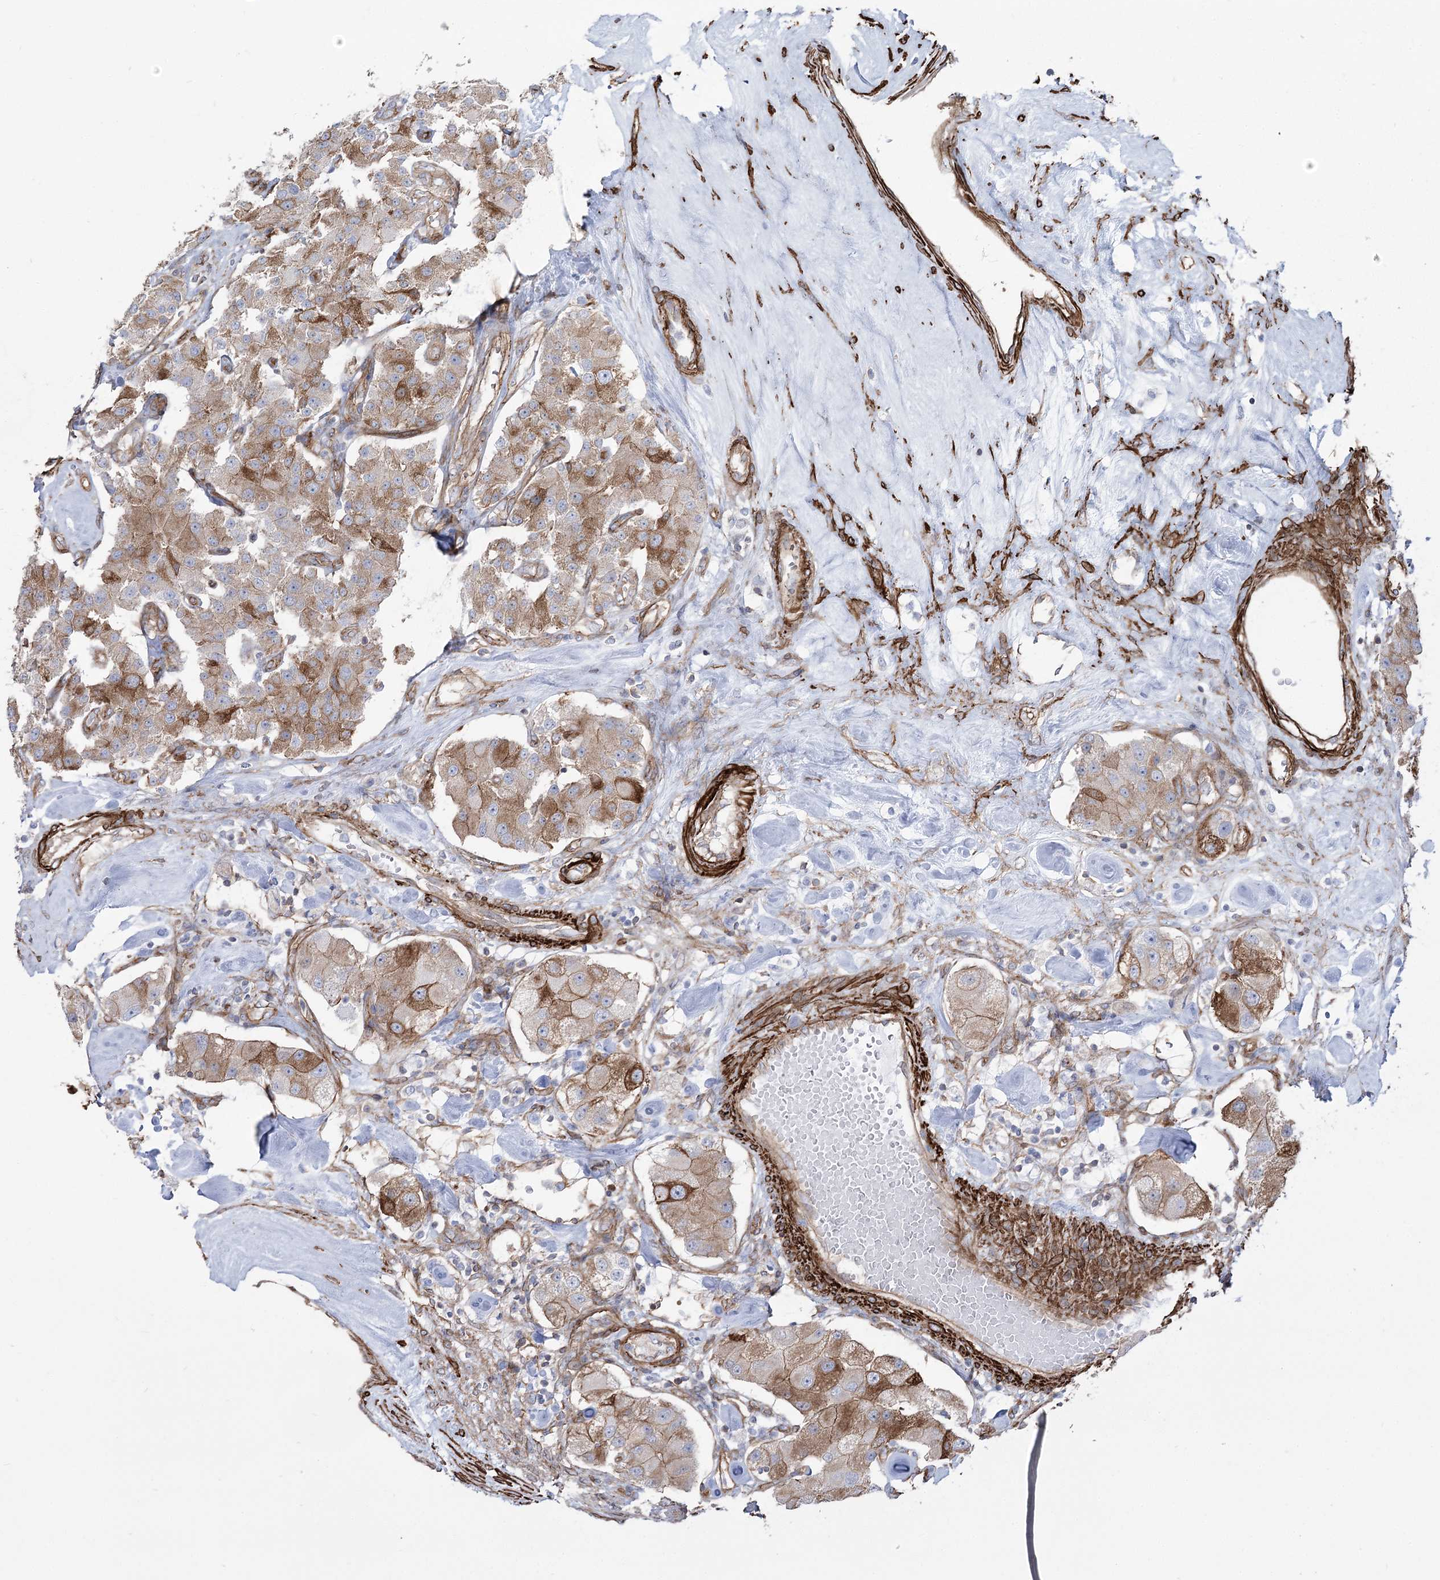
{"staining": {"intensity": "moderate", "quantity": ">75%", "location": "cytoplasmic/membranous"}, "tissue": "carcinoid", "cell_type": "Tumor cells", "image_type": "cancer", "snomed": [{"axis": "morphology", "description": "Carcinoid, malignant, NOS"}, {"axis": "topography", "description": "Pancreas"}], "caption": "This photomicrograph reveals carcinoid stained with immunohistochemistry to label a protein in brown. The cytoplasmic/membranous of tumor cells show moderate positivity for the protein. Nuclei are counter-stained blue.", "gene": "PLEKHA5", "patient": {"sex": "male", "age": 41}}